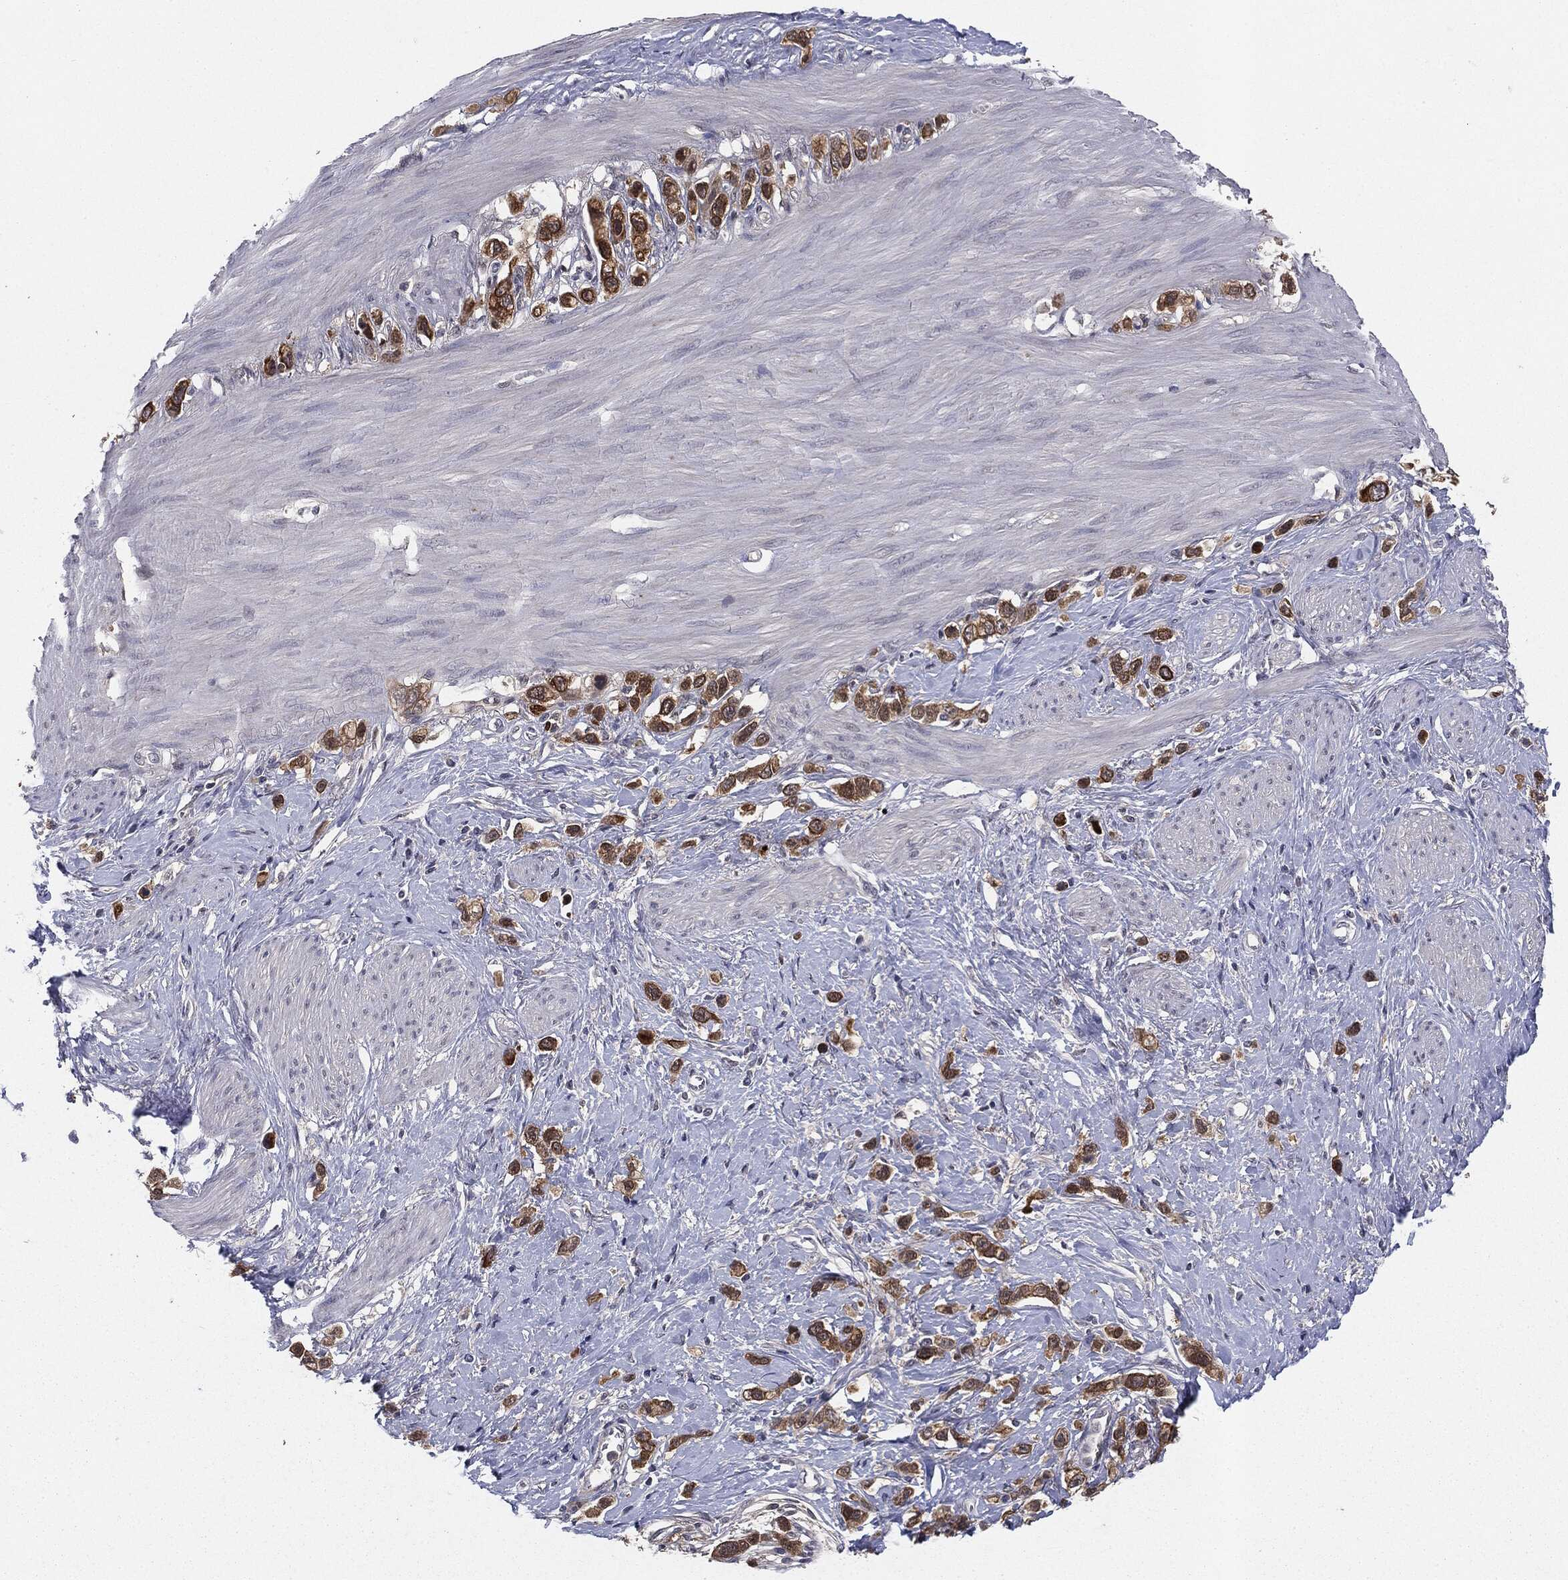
{"staining": {"intensity": "strong", "quantity": ">75%", "location": "cytoplasmic/membranous"}, "tissue": "stomach cancer", "cell_type": "Tumor cells", "image_type": "cancer", "snomed": [{"axis": "morphology", "description": "Normal tissue, NOS"}, {"axis": "morphology", "description": "Adenocarcinoma, NOS"}, {"axis": "morphology", "description": "Adenocarcinoma, High grade"}, {"axis": "topography", "description": "Stomach, upper"}, {"axis": "topography", "description": "Stomach"}], "caption": "Immunohistochemical staining of human stomach cancer (adenocarcinoma (high-grade)) demonstrates high levels of strong cytoplasmic/membranous positivity in about >75% of tumor cells.", "gene": "KRT7", "patient": {"sex": "female", "age": 65}}